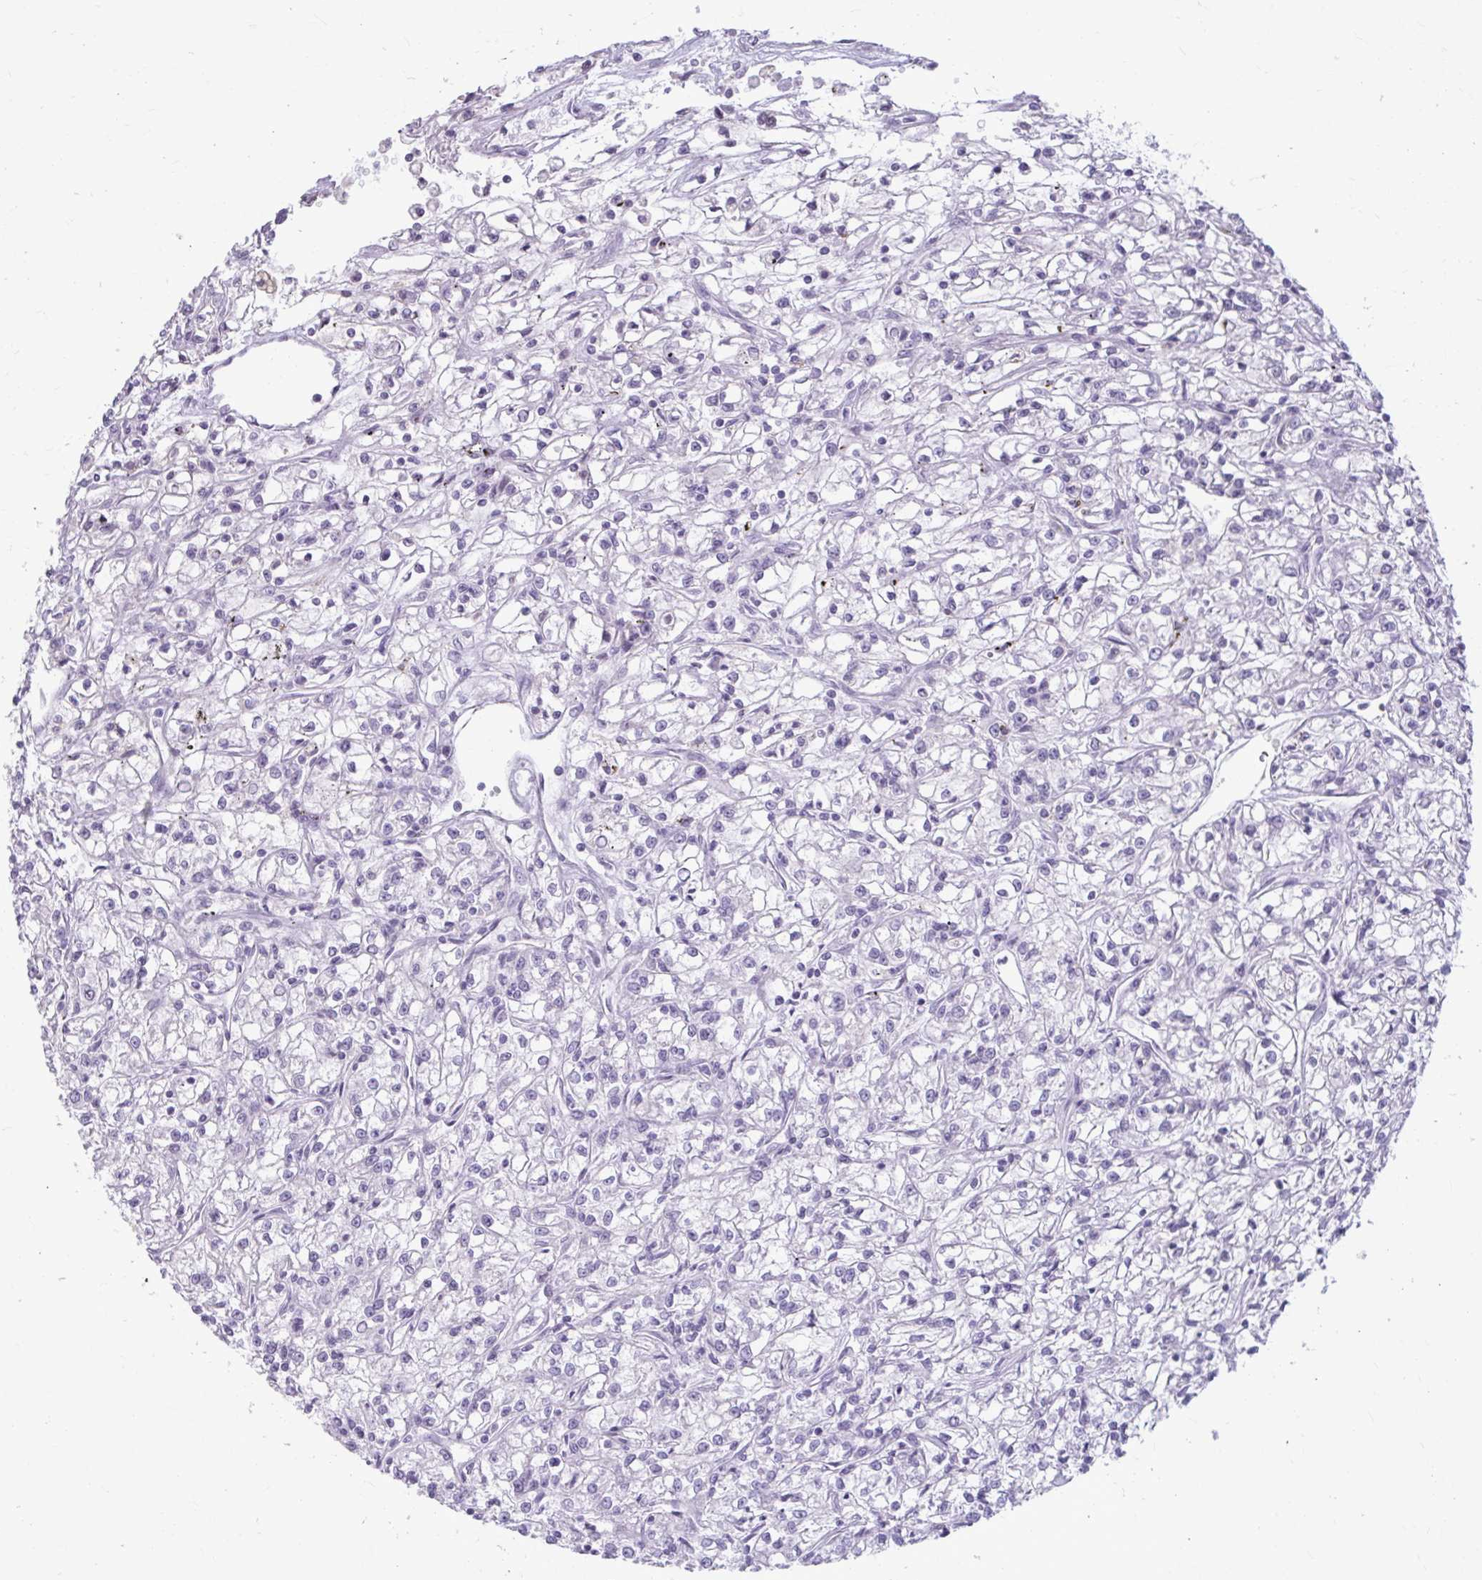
{"staining": {"intensity": "negative", "quantity": "none", "location": "none"}, "tissue": "renal cancer", "cell_type": "Tumor cells", "image_type": "cancer", "snomed": [{"axis": "morphology", "description": "Adenocarcinoma, NOS"}, {"axis": "topography", "description": "Kidney"}], "caption": "Tumor cells show no significant protein positivity in renal adenocarcinoma.", "gene": "MSMO1", "patient": {"sex": "female", "age": 59}}